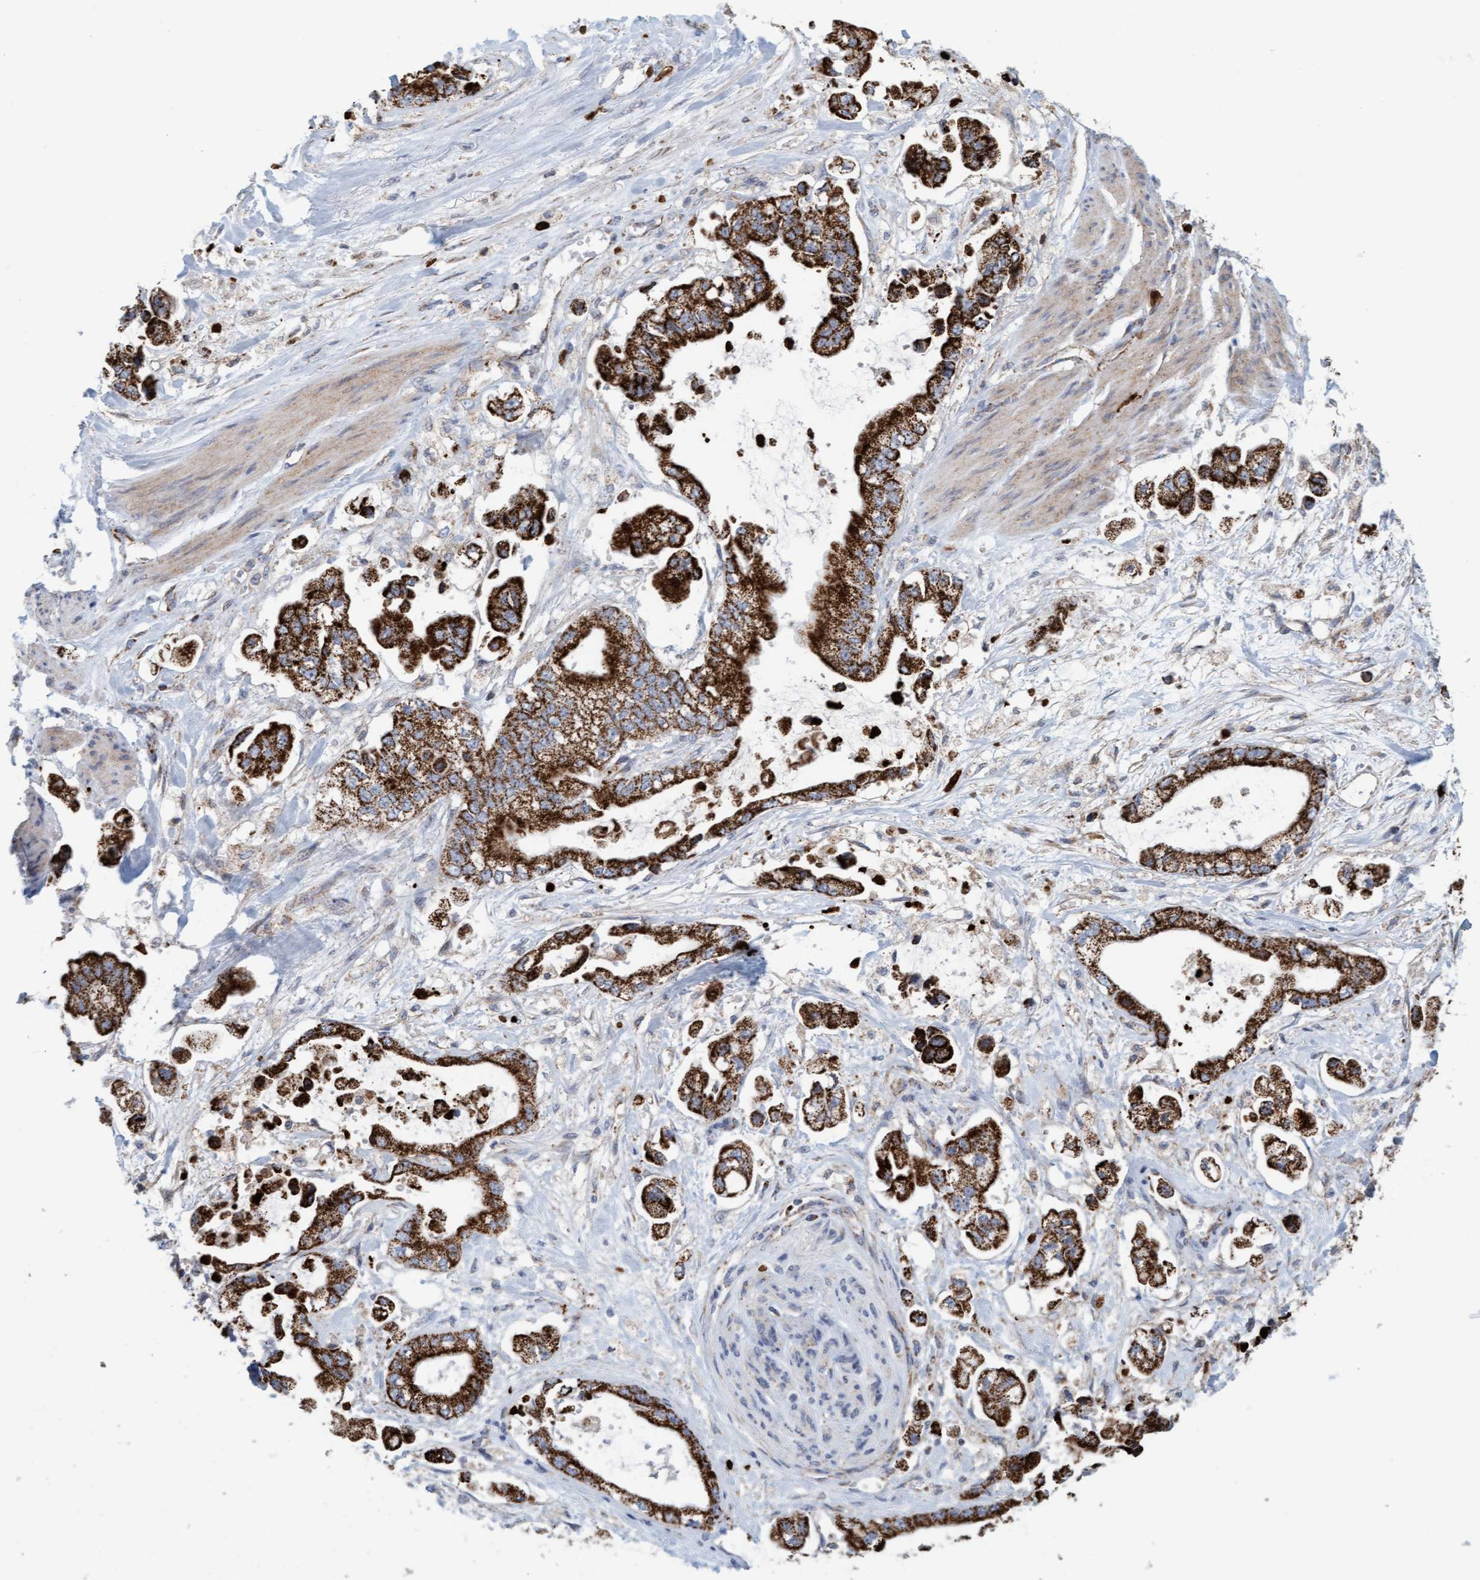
{"staining": {"intensity": "strong", "quantity": ">75%", "location": "cytoplasmic/membranous"}, "tissue": "stomach cancer", "cell_type": "Tumor cells", "image_type": "cancer", "snomed": [{"axis": "morphology", "description": "Normal tissue, NOS"}, {"axis": "morphology", "description": "Adenocarcinoma, NOS"}, {"axis": "topography", "description": "Stomach"}], "caption": "About >75% of tumor cells in stomach adenocarcinoma exhibit strong cytoplasmic/membranous protein staining as visualized by brown immunohistochemical staining.", "gene": "B9D1", "patient": {"sex": "male", "age": 62}}